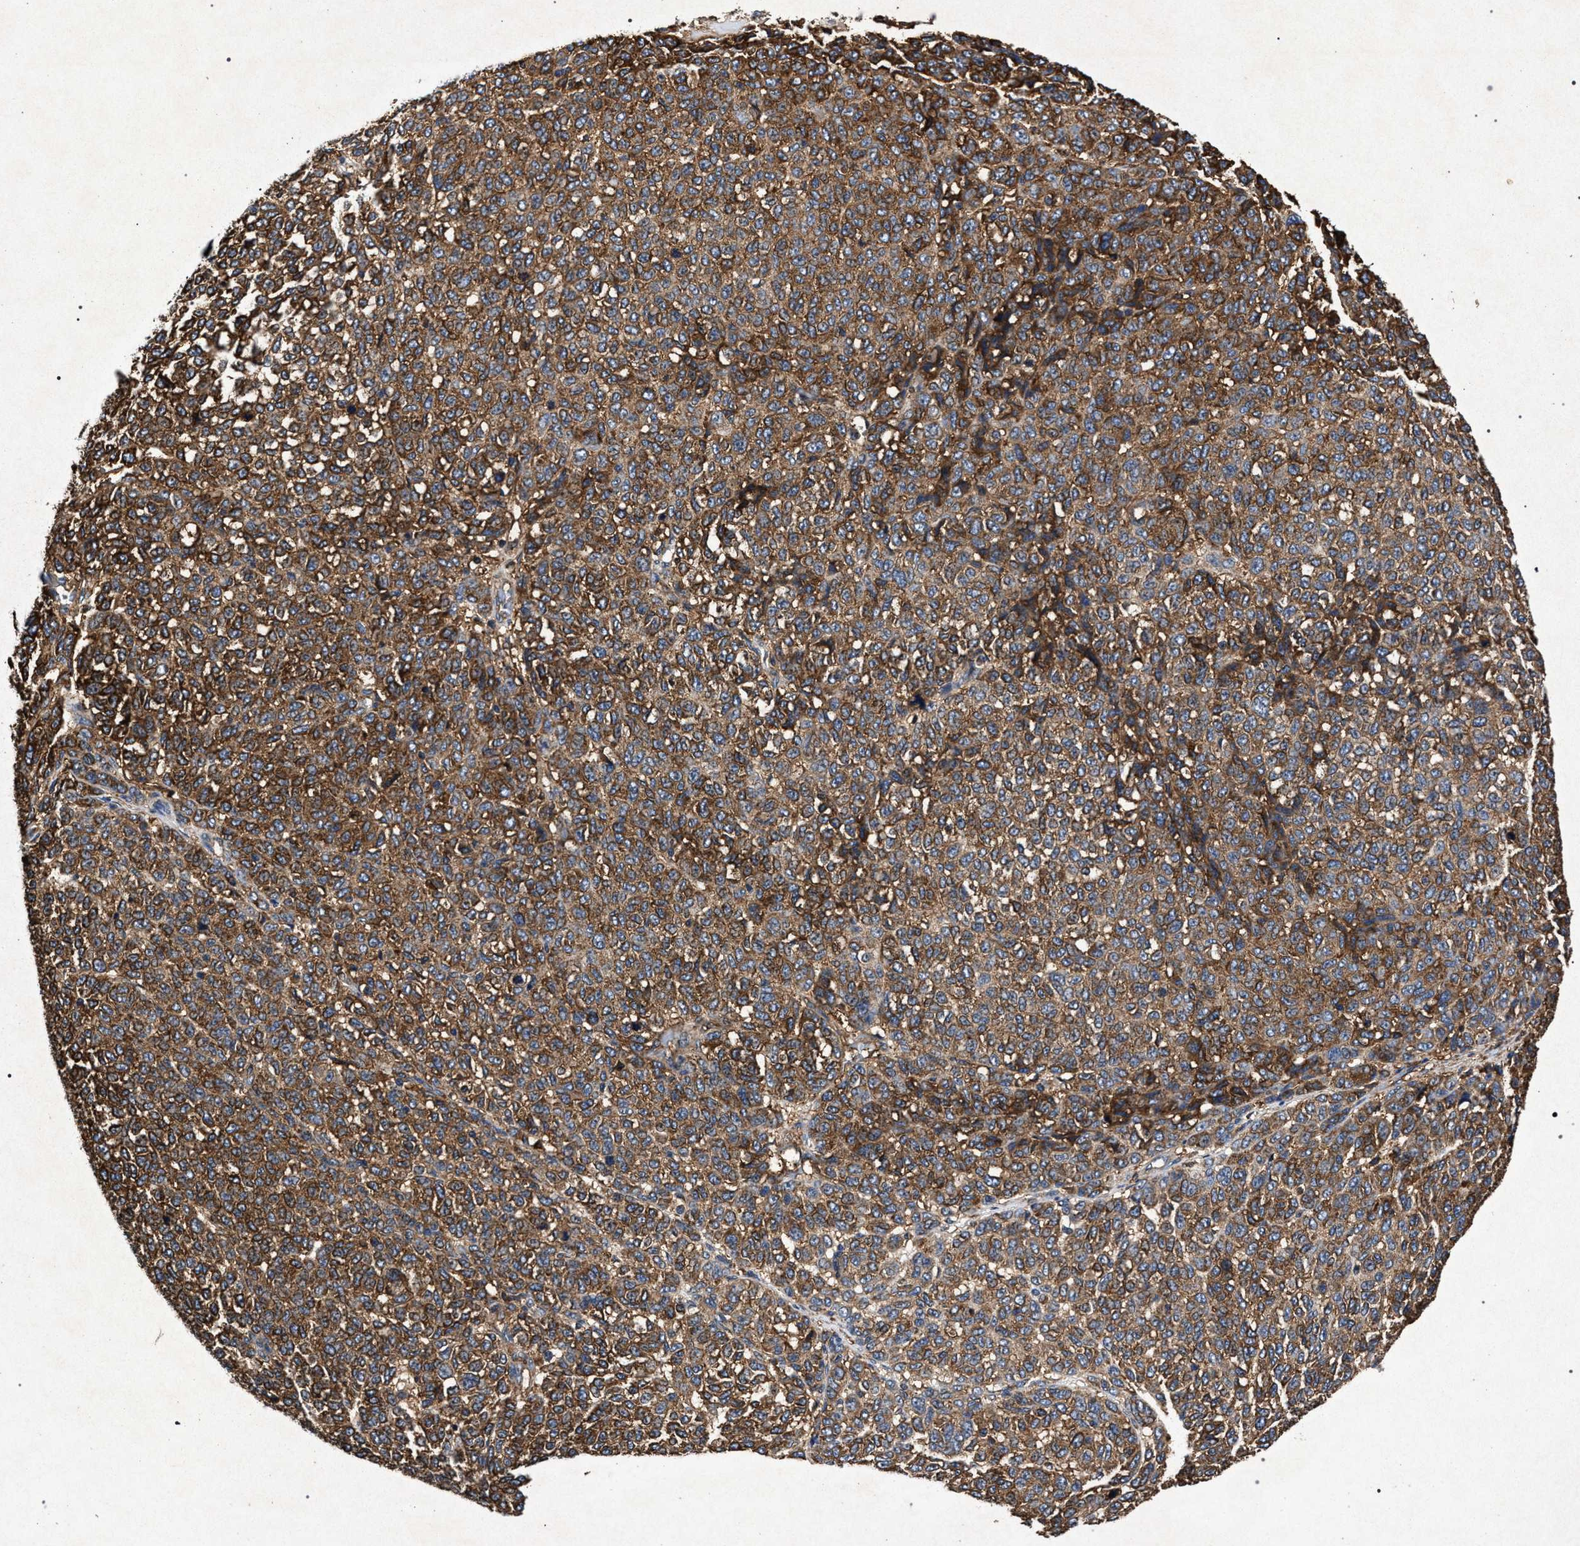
{"staining": {"intensity": "moderate", "quantity": ">75%", "location": "cytoplasmic/membranous"}, "tissue": "melanoma", "cell_type": "Tumor cells", "image_type": "cancer", "snomed": [{"axis": "morphology", "description": "Malignant melanoma, NOS"}, {"axis": "topography", "description": "Skin"}], "caption": "A brown stain shows moderate cytoplasmic/membranous positivity of a protein in malignant melanoma tumor cells.", "gene": "MARCKS", "patient": {"sex": "male", "age": 59}}